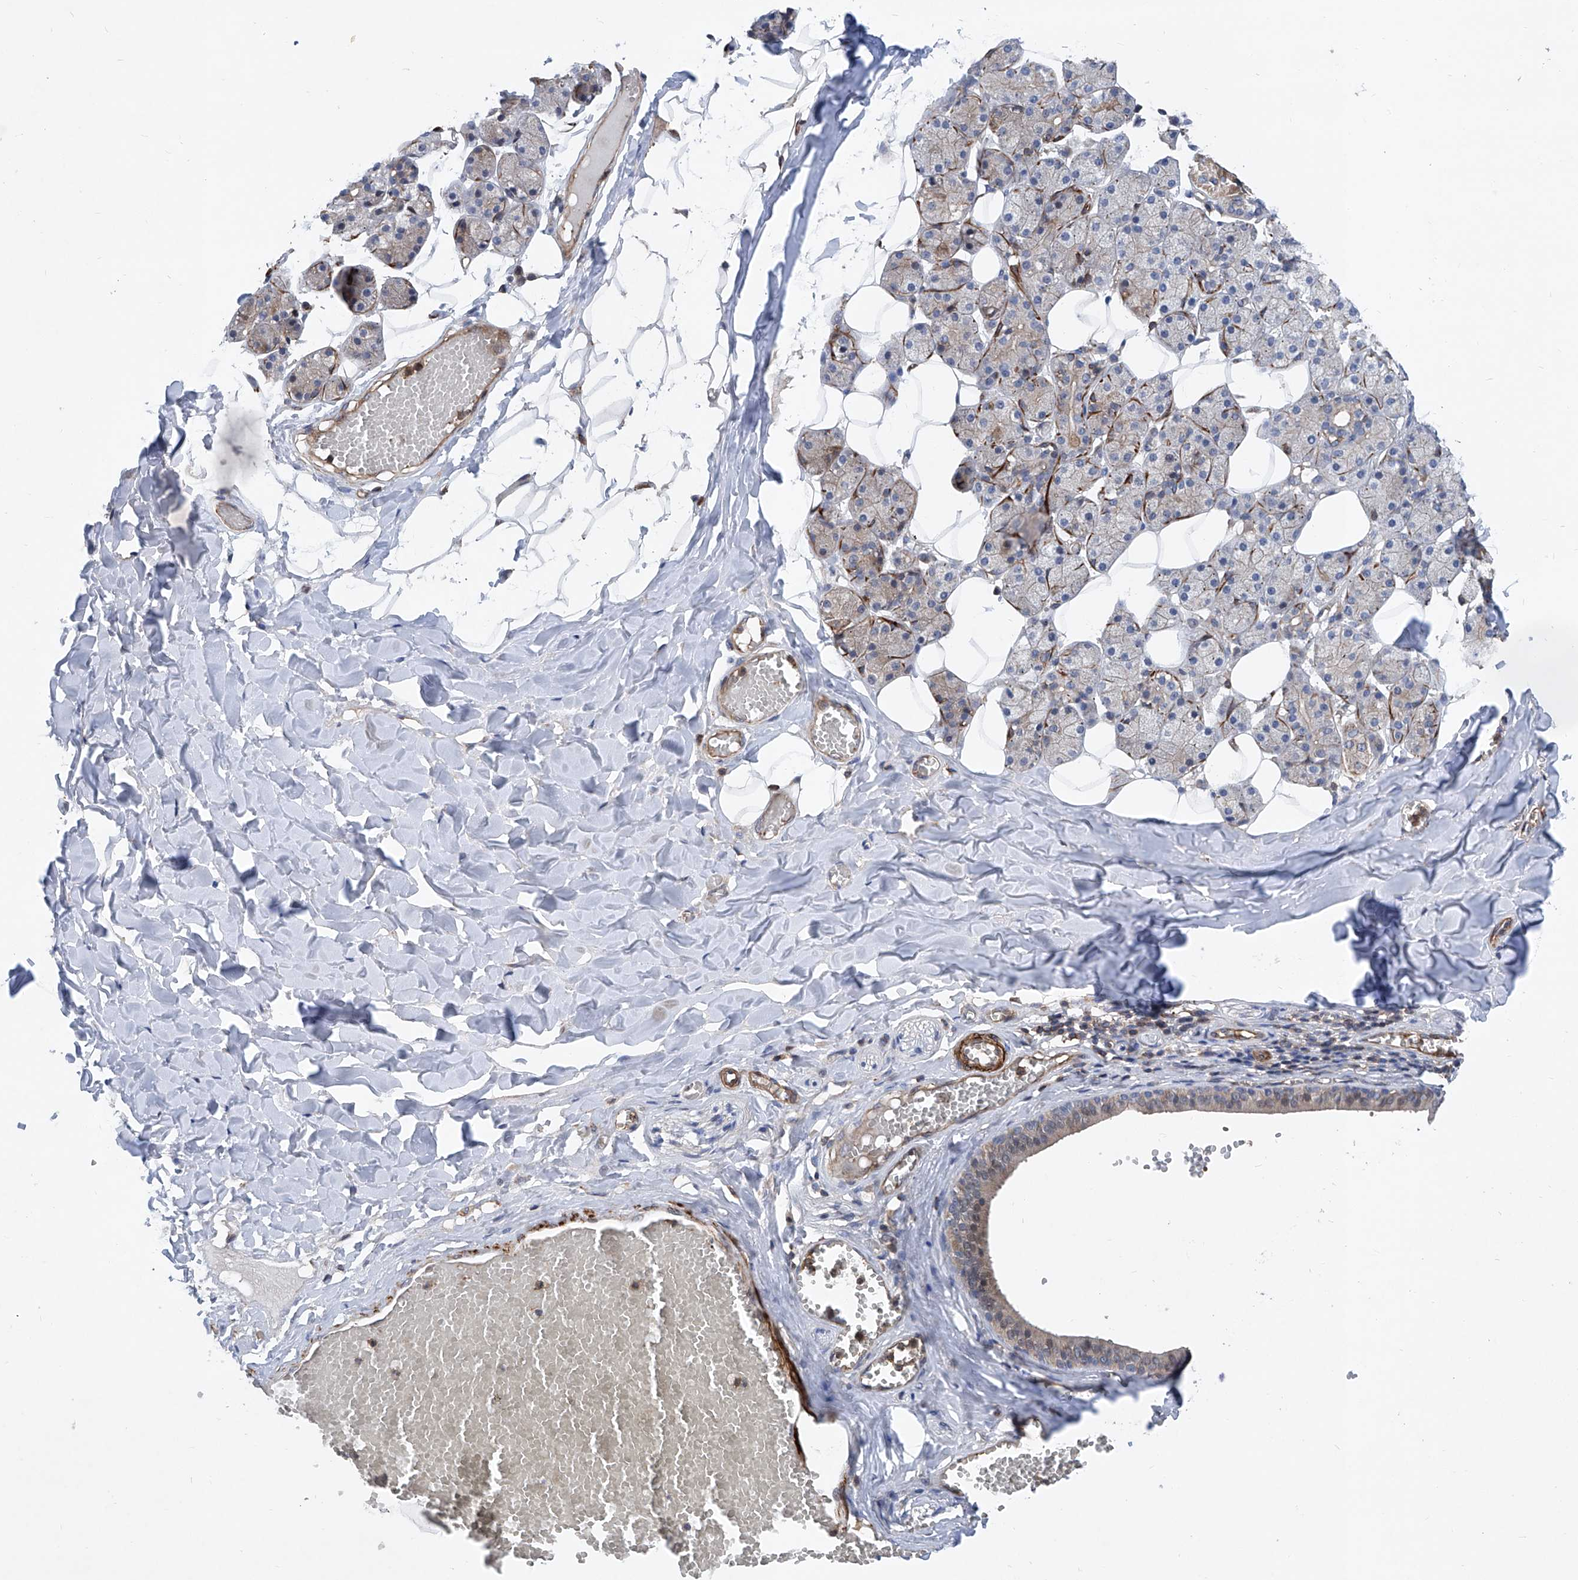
{"staining": {"intensity": "strong", "quantity": "<25%", "location": "cytoplasmic/membranous"}, "tissue": "salivary gland", "cell_type": "Glandular cells", "image_type": "normal", "snomed": [{"axis": "morphology", "description": "Normal tissue, NOS"}, {"axis": "topography", "description": "Salivary gland"}], "caption": "Normal salivary gland shows strong cytoplasmic/membranous expression in approximately <25% of glandular cells, visualized by immunohistochemistry. The staining was performed using DAB (3,3'-diaminobenzidine) to visualize the protein expression in brown, while the nuclei were stained in blue with hematoxylin (Magnification: 20x).", "gene": "NT5C3A", "patient": {"sex": "female", "age": 33}}